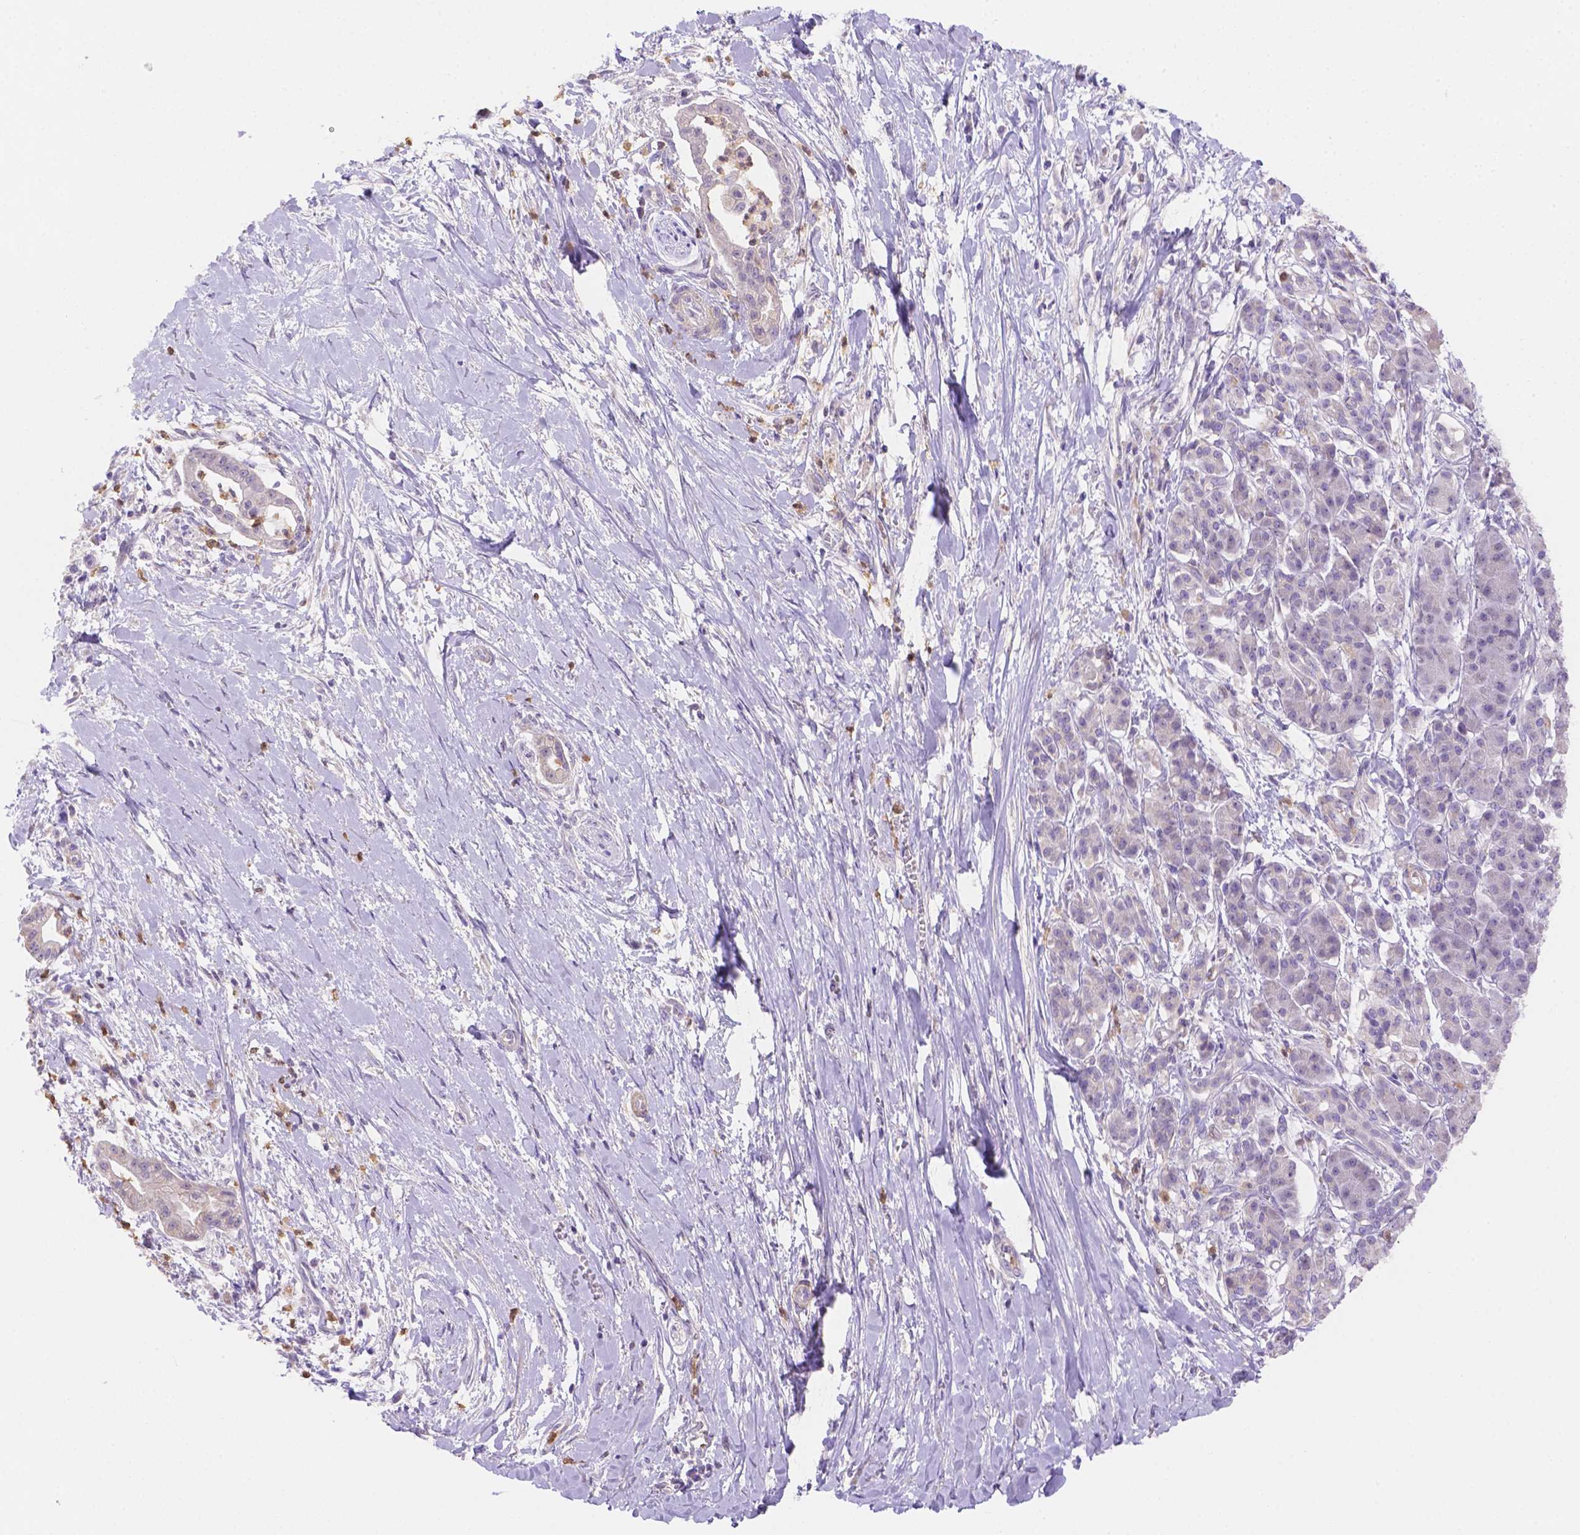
{"staining": {"intensity": "negative", "quantity": "none", "location": "none"}, "tissue": "pancreatic cancer", "cell_type": "Tumor cells", "image_type": "cancer", "snomed": [{"axis": "morphology", "description": "Normal tissue, NOS"}, {"axis": "morphology", "description": "Adenocarcinoma, NOS"}, {"axis": "topography", "description": "Lymph node"}, {"axis": "topography", "description": "Pancreas"}], "caption": "Human pancreatic cancer (adenocarcinoma) stained for a protein using immunohistochemistry shows no staining in tumor cells.", "gene": "NXPE2", "patient": {"sex": "female", "age": 58}}